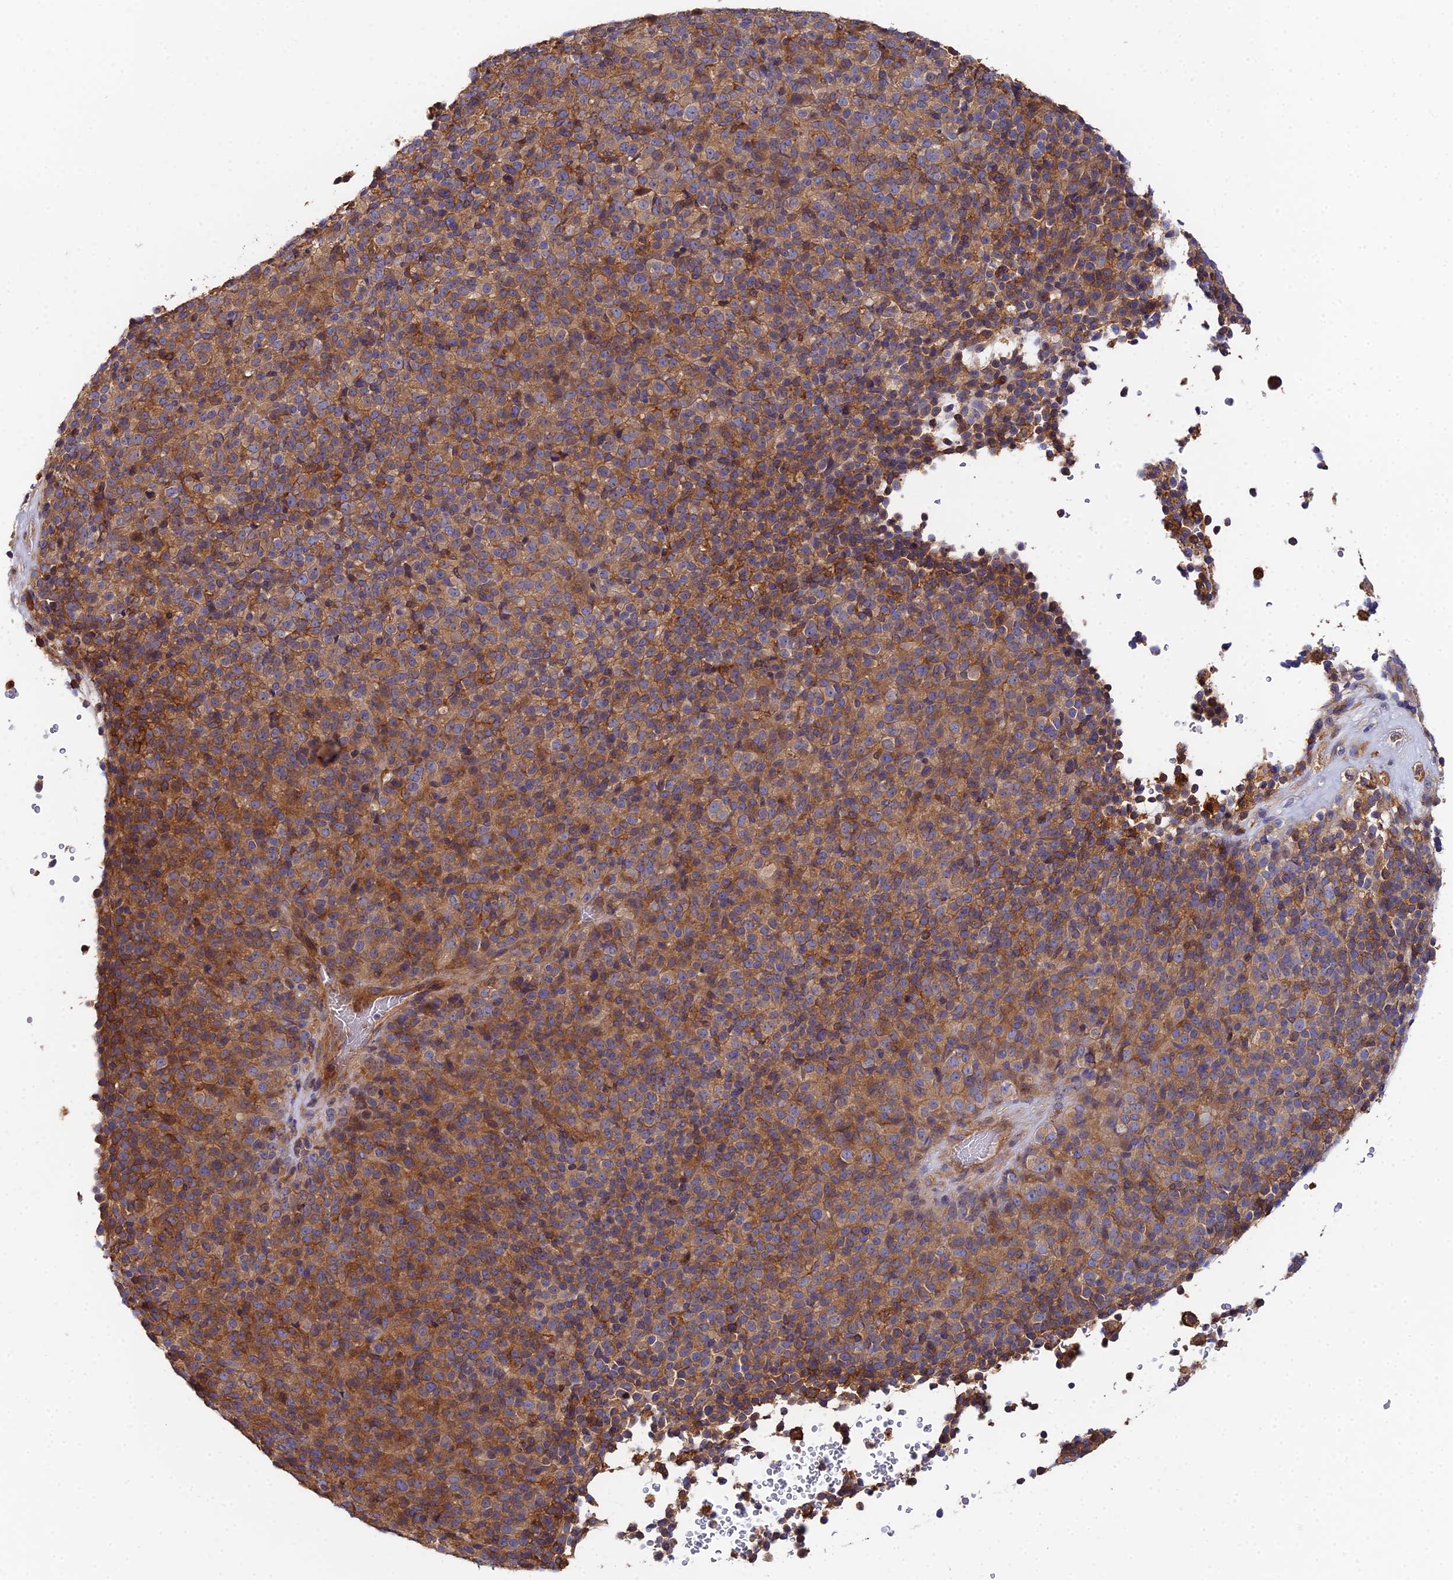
{"staining": {"intensity": "moderate", "quantity": ">75%", "location": "cytoplasmic/membranous"}, "tissue": "melanoma", "cell_type": "Tumor cells", "image_type": "cancer", "snomed": [{"axis": "morphology", "description": "Malignant melanoma, Metastatic site"}, {"axis": "topography", "description": "Brain"}], "caption": "Protein staining of malignant melanoma (metastatic site) tissue displays moderate cytoplasmic/membranous staining in about >75% of tumor cells.", "gene": "GNG5B", "patient": {"sex": "female", "age": 56}}